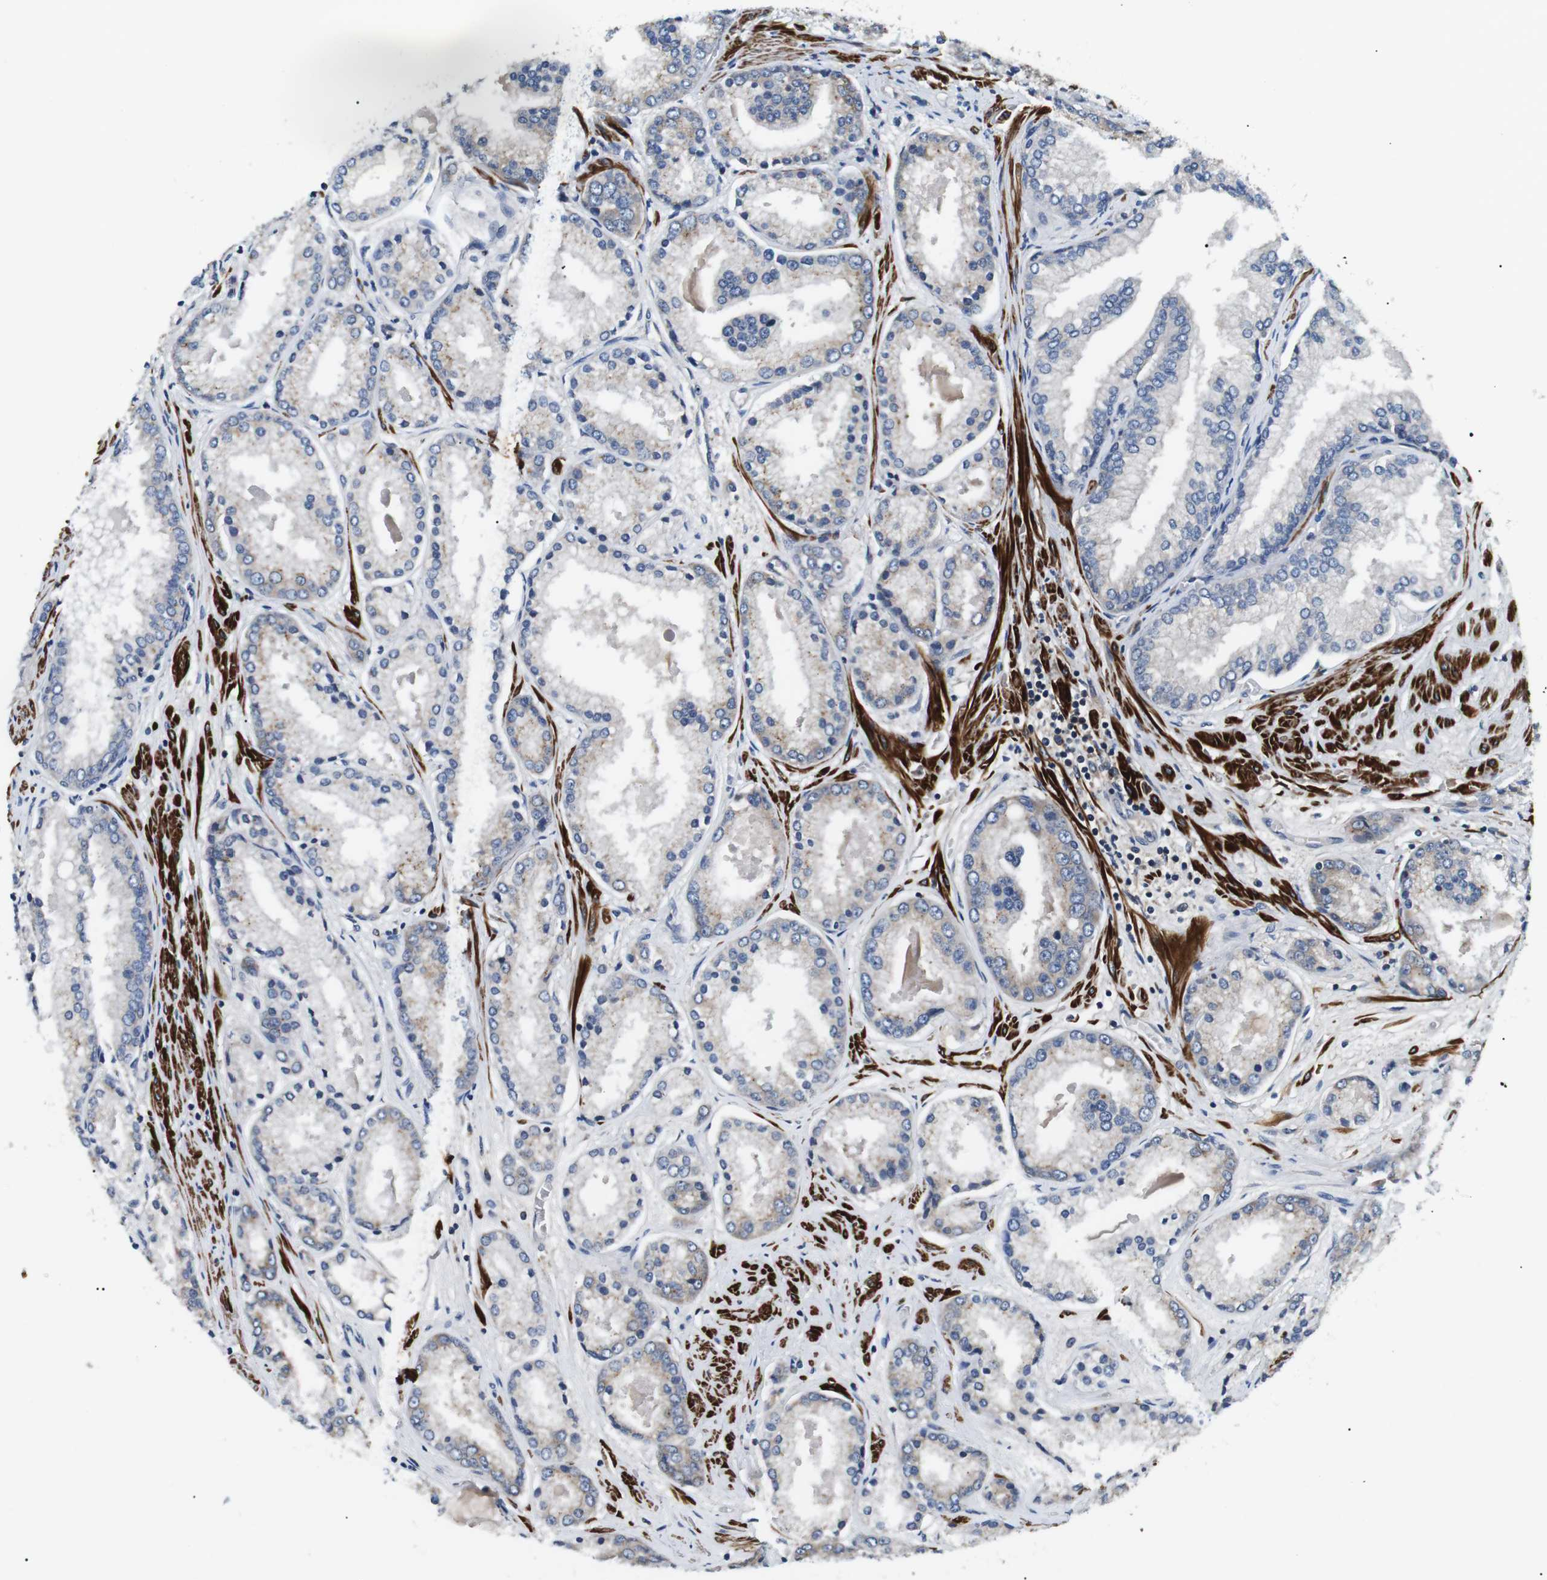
{"staining": {"intensity": "weak", "quantity": "<25%", "location": "cytoplasmic/membranous"}, "tissue": "prostate cancer", "cell_type": "Tumor cells", "image_type": "cancer", "snomed": [{"axis": "morphology", "description": "Adenocarcinoma, High grade"}, {"axis": "topography", "description": "Prostate"}], "caption": "Tumor cells are negative for protein expression in human prostate adenocarcinoma (high-grade). The staining is performed using DAB brown chromogen with nuclei counter-stained in using hematoxylin.", "gene": "DIPK1A", "patient": {"sex": "male", "age": 59}}